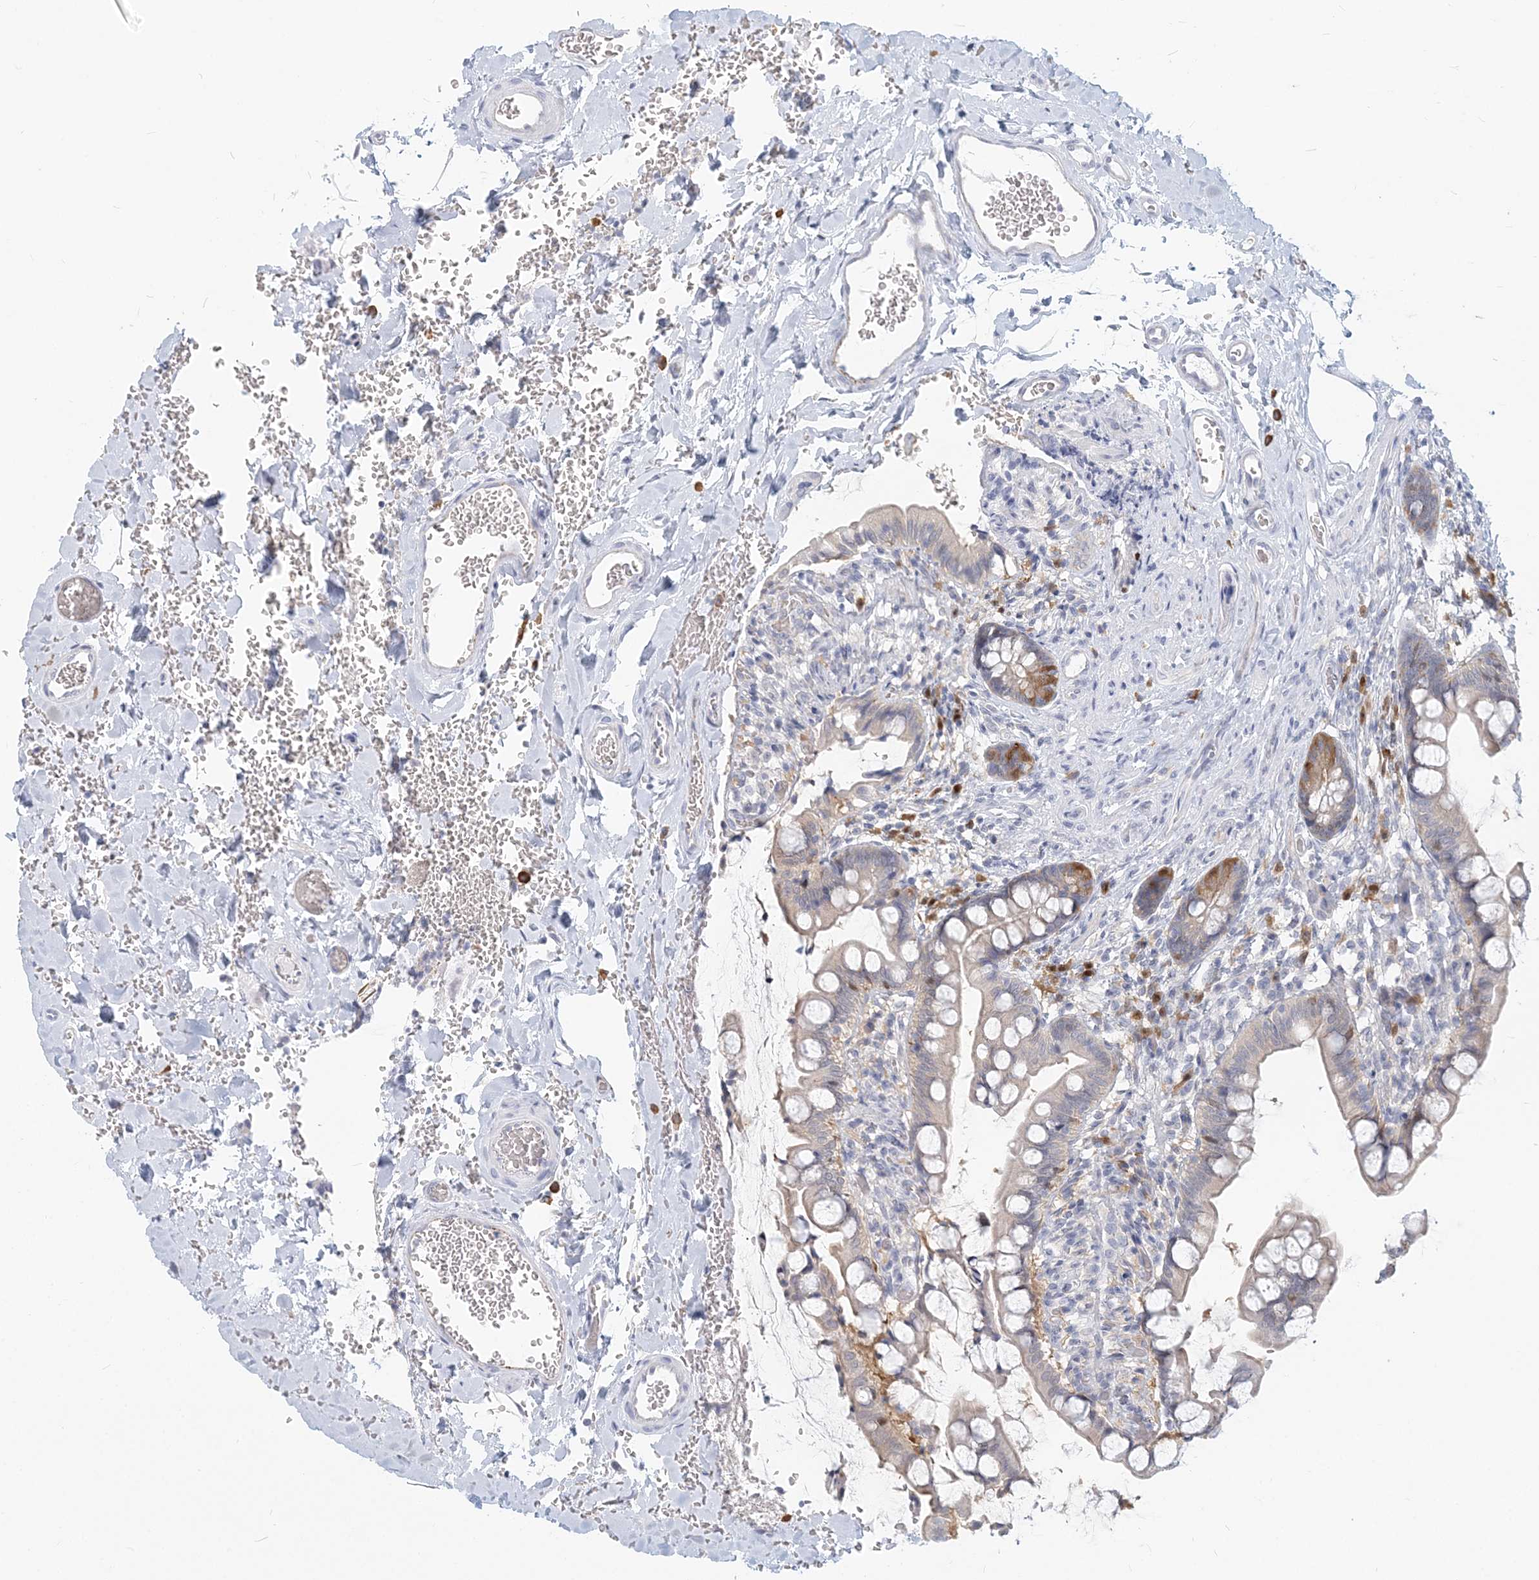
{"staining": {"intensity": "moderate", "quantity": "25%-75%", "location": "cytoplasmic/membranous"}, "tissue": "small intestine", "cell_type": "Glandular cells", "image_type": "normal", "snomed": [{"axis": "morphology", "description": "Normal tissue, NOS"}, {"axis": "topography", "description": "Small intestine"}], "caption": "The histopathology image exhibits staining of normal small intestine, revealing moderate cytoplasmic/membranous protein positivity (brown color) within glandular cells.", "gene": "GMPPA", "patient": {"sex": "male", "age": 52}}